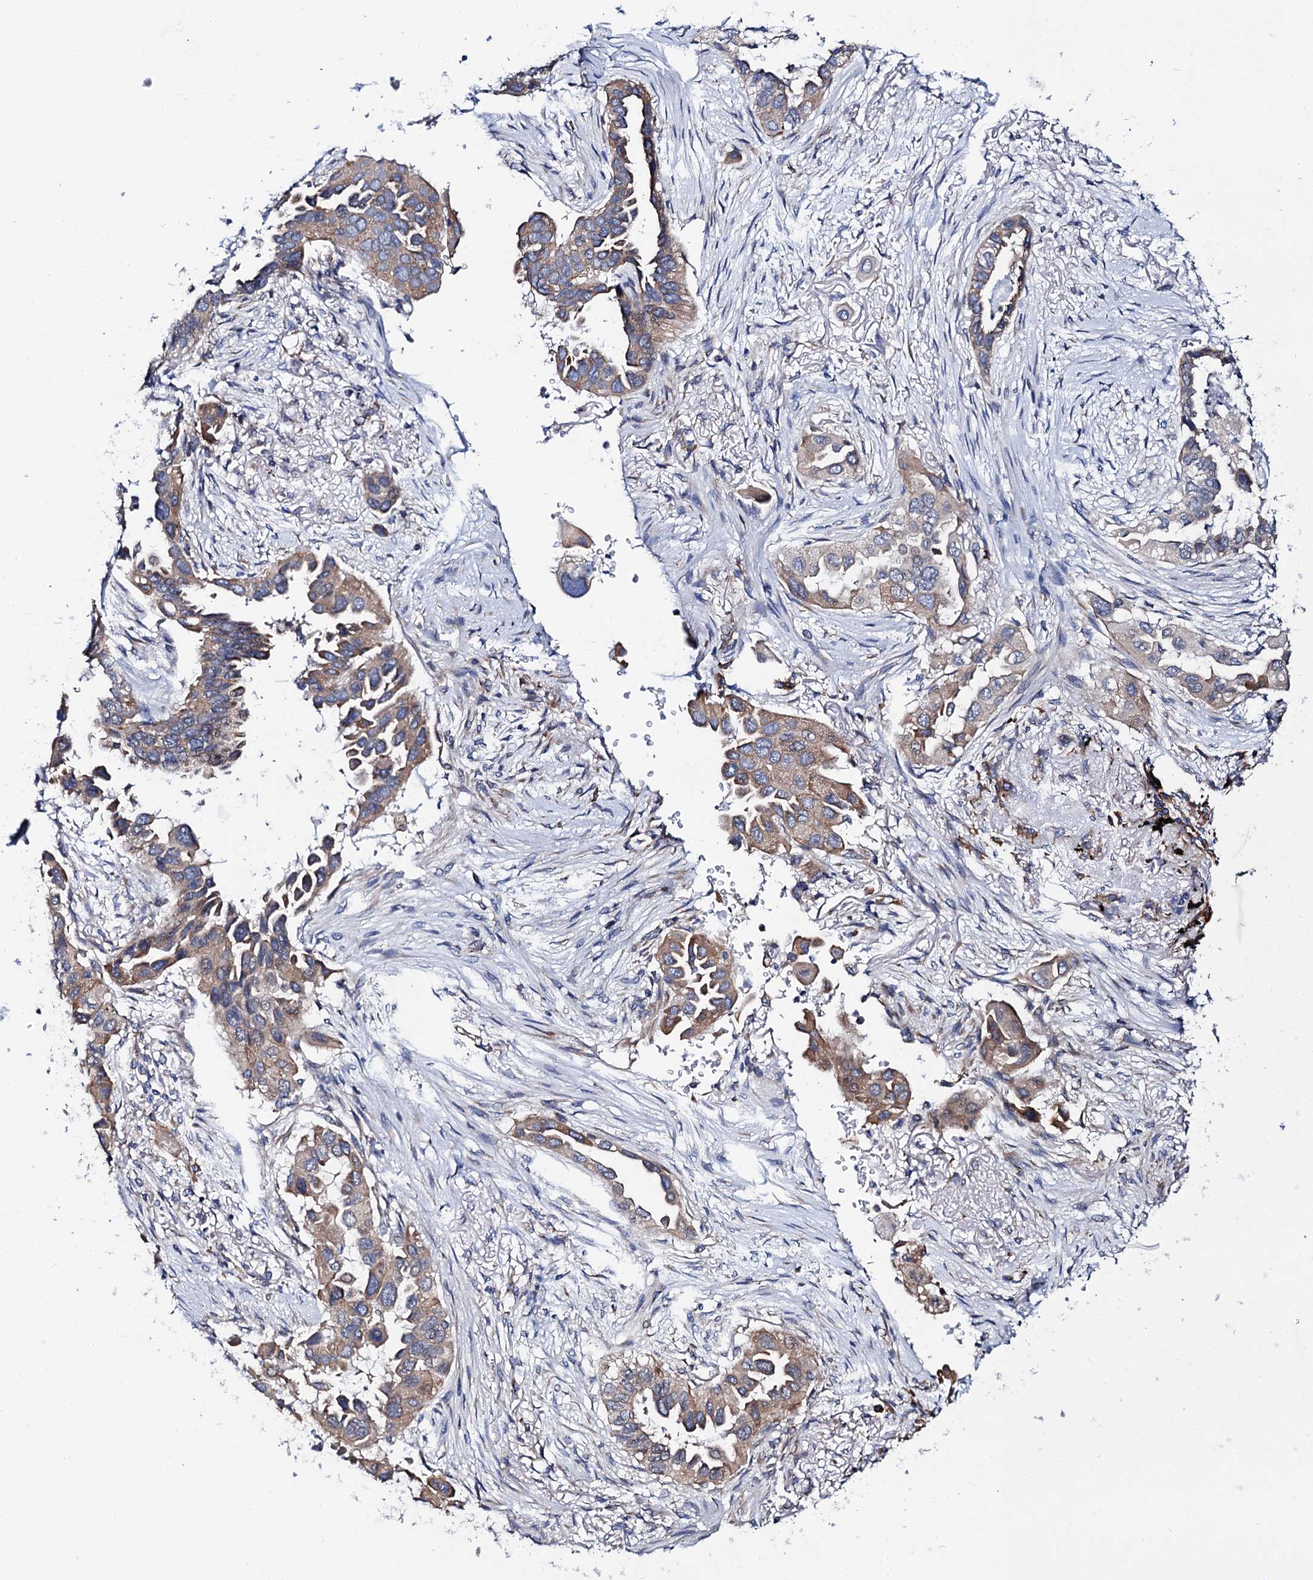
{"staining": {"intensity": "moderate", "quantity": ">75%", "location": "cytoplasmic/membranous"}, "tissue": "lung cancer", "cell_type": "Tumor cells", "image_type": "cancer", "snomed": [{"axis": "morphology", "description": "Adenocarcinoma, NOS"}, {"axis": "topography", "description": "Lung"}], "caption": "Protein expression analysis of human lung cancer reveals moderate cytoplasmic/membranous expression in approximately >75% of tumor cells.", "gene": "PGLS", "patient": {"sex": "female", "age": 76}}